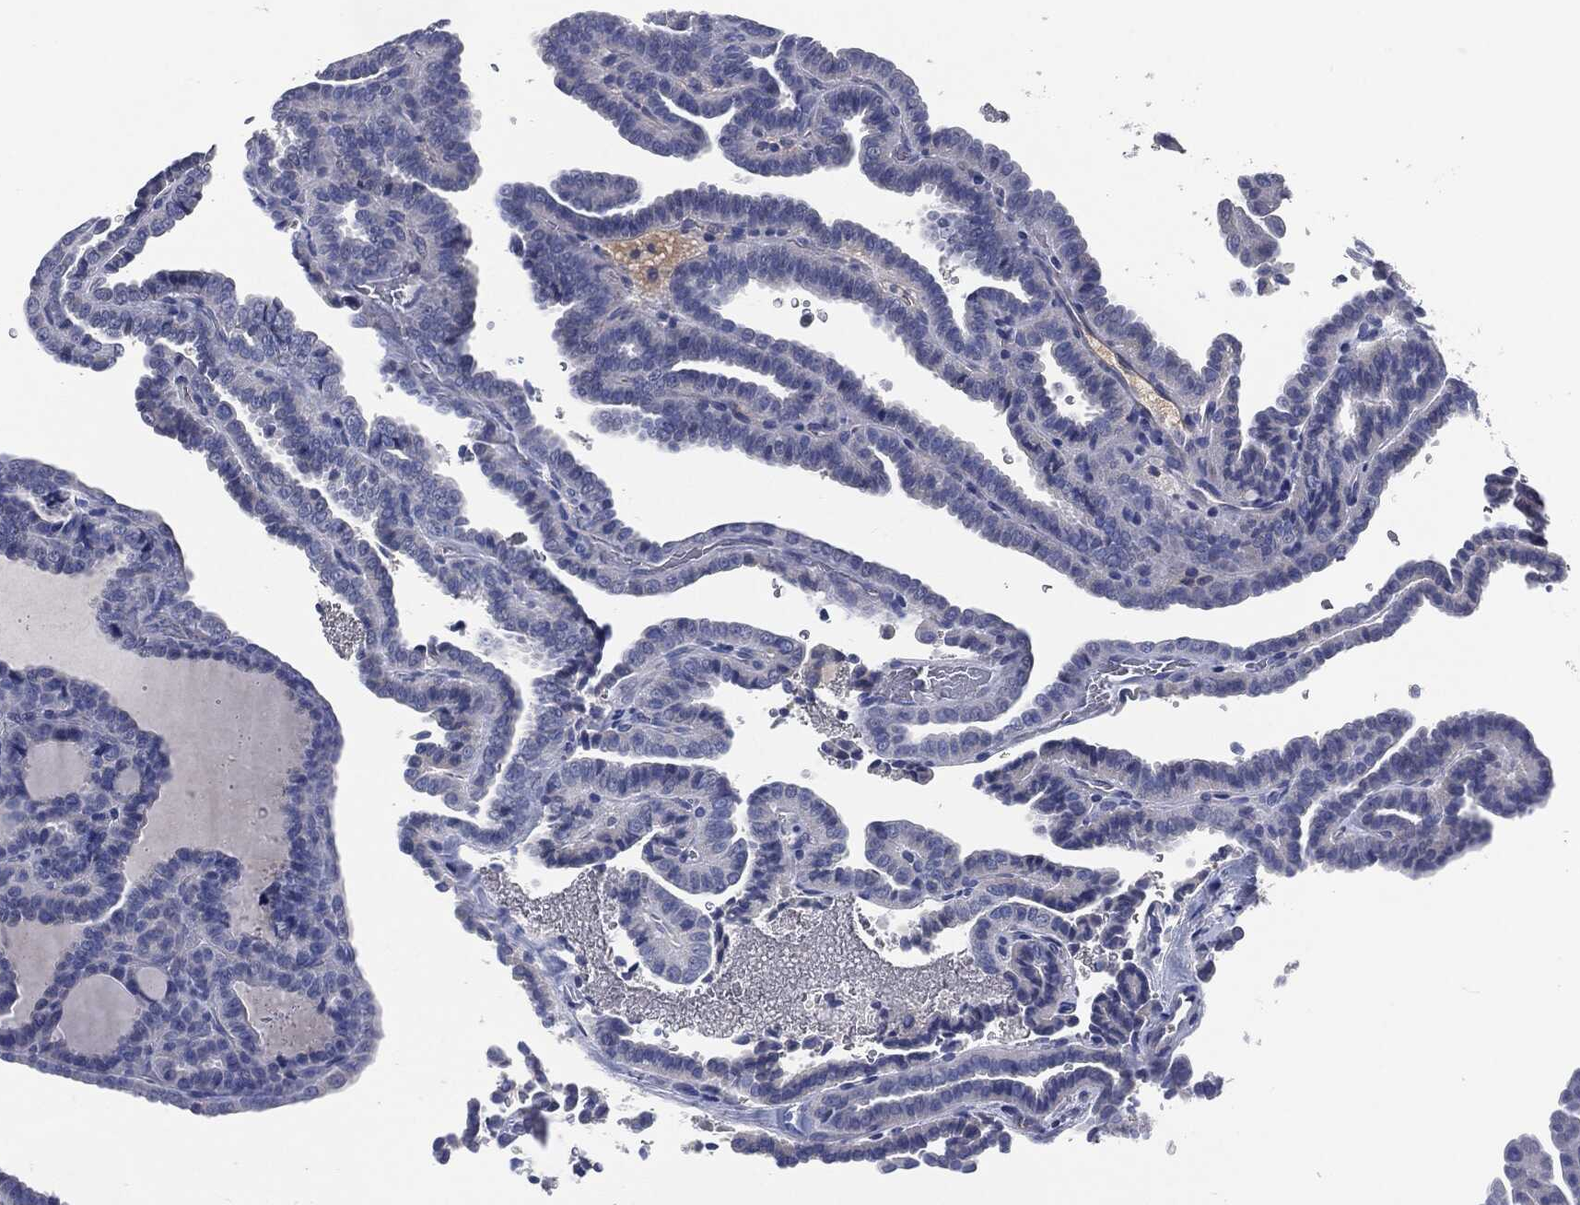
{"staining": {"intensity": "negative", "quantity": "none", "location": "none"}, "tissue": "thyroid cancer", "cell_type": "Tumor cells", "image_type": "cancer", "snomed": [{"axis": "morphology", "description": "Papillary adenocarcinoma, NOS"}, {"axis": "topography", "description": "Thyroid gland"}], "caption": "Photomicrograph shows no protein expression in tumor cells of thyroid papillary adenocarcinoma tissue.", "gene": "CD27", "patient": {"sex": "female", "age": 39}}